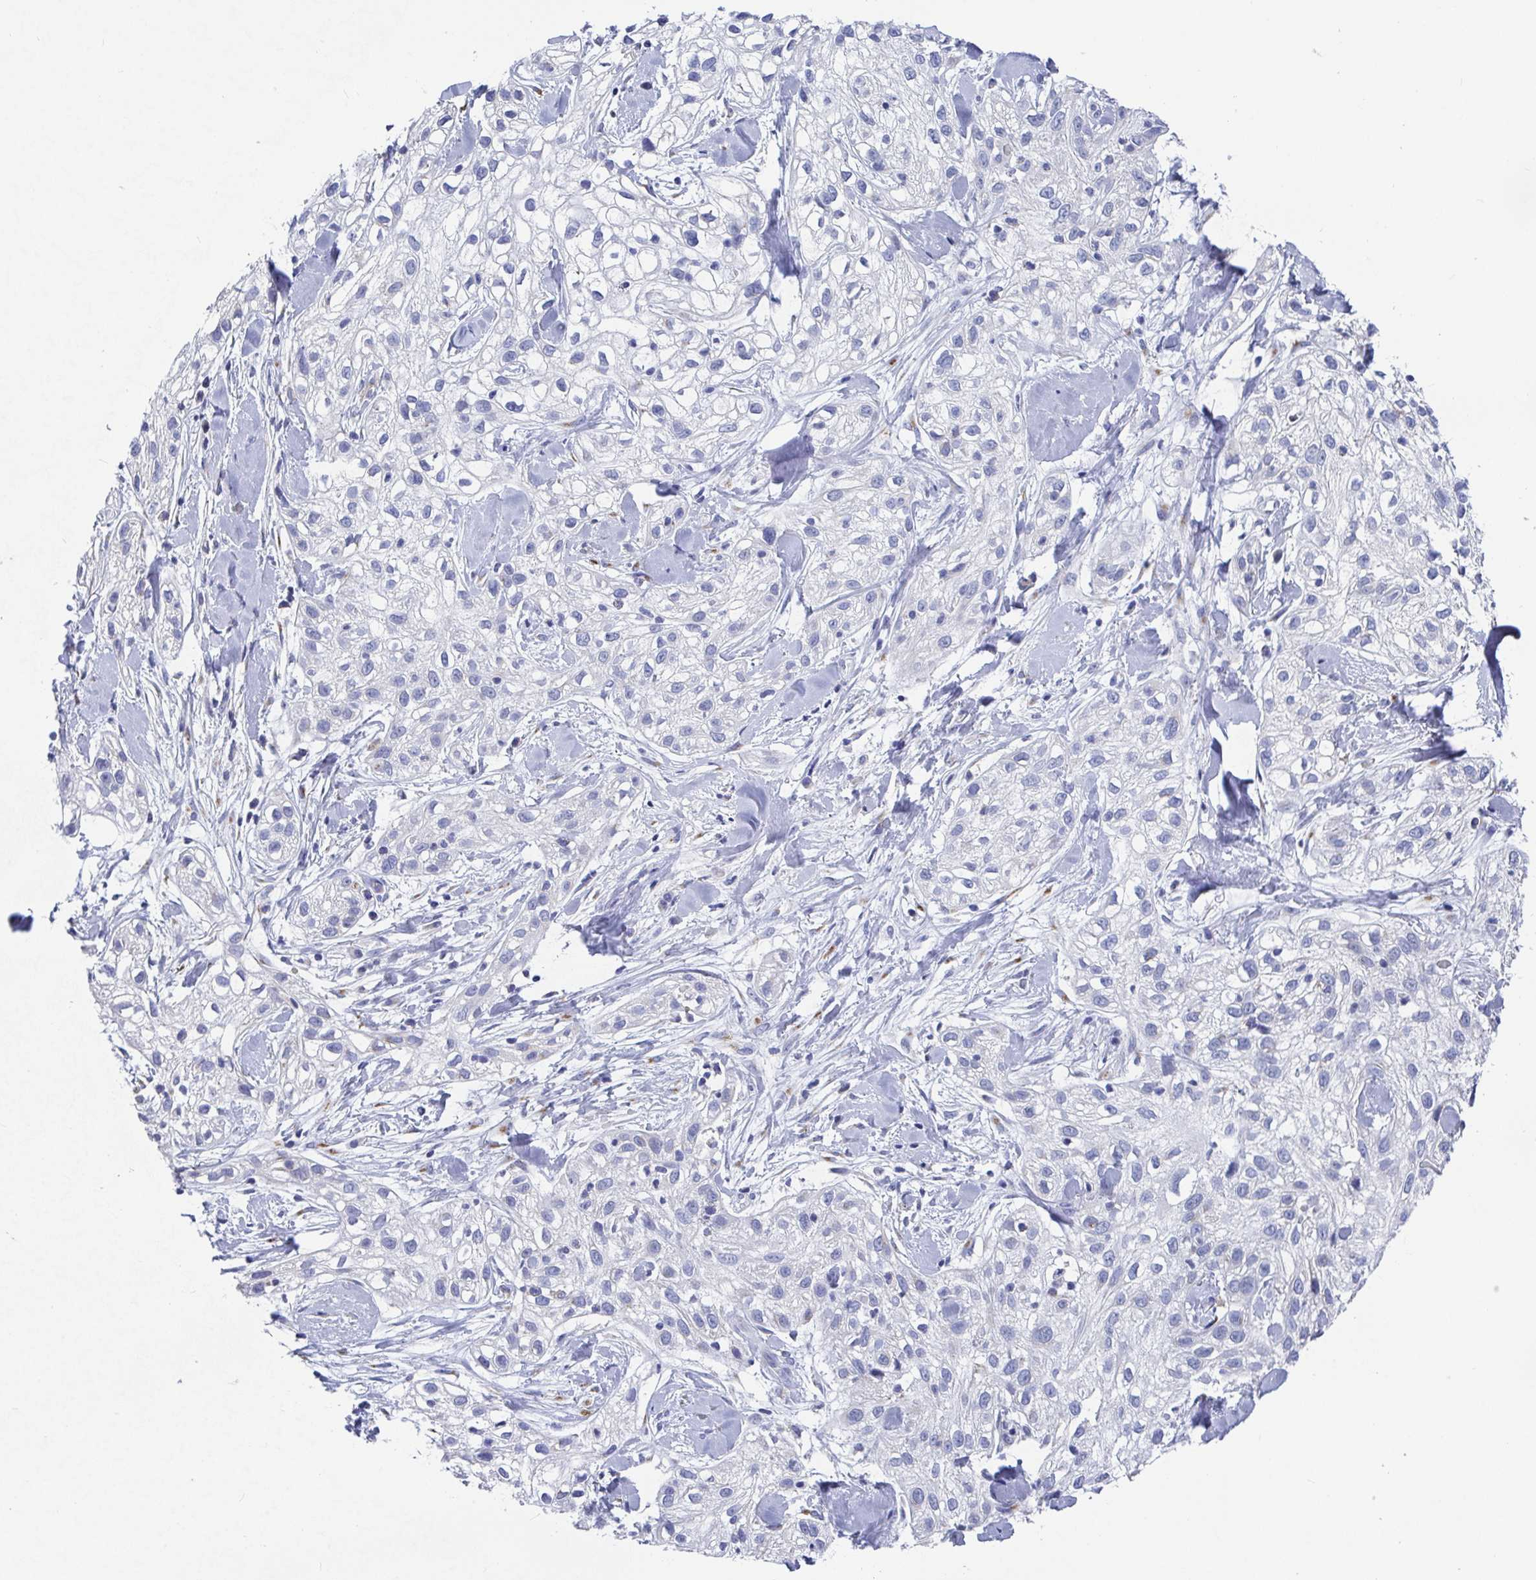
{"staining": {"intensity": "negative", "quantity": "none", "location": "none"}, "tissue": "skin cancer", "cell_type": "Tumor cells", "image_type": "cancer", "snomed": [{"axis": "morphology", "description": "Squamous cell carcinoma, NOS"}, {"axis": "topography", "description": "Skin"}], "caption": "High power microscopy image of an immunohistochemistry (IHC) histopathology image of skin cancer, revealing no significant staining in tumor cells.", "gene": "TAS2R39", "patient": {"sex": "male", "age": 82}}